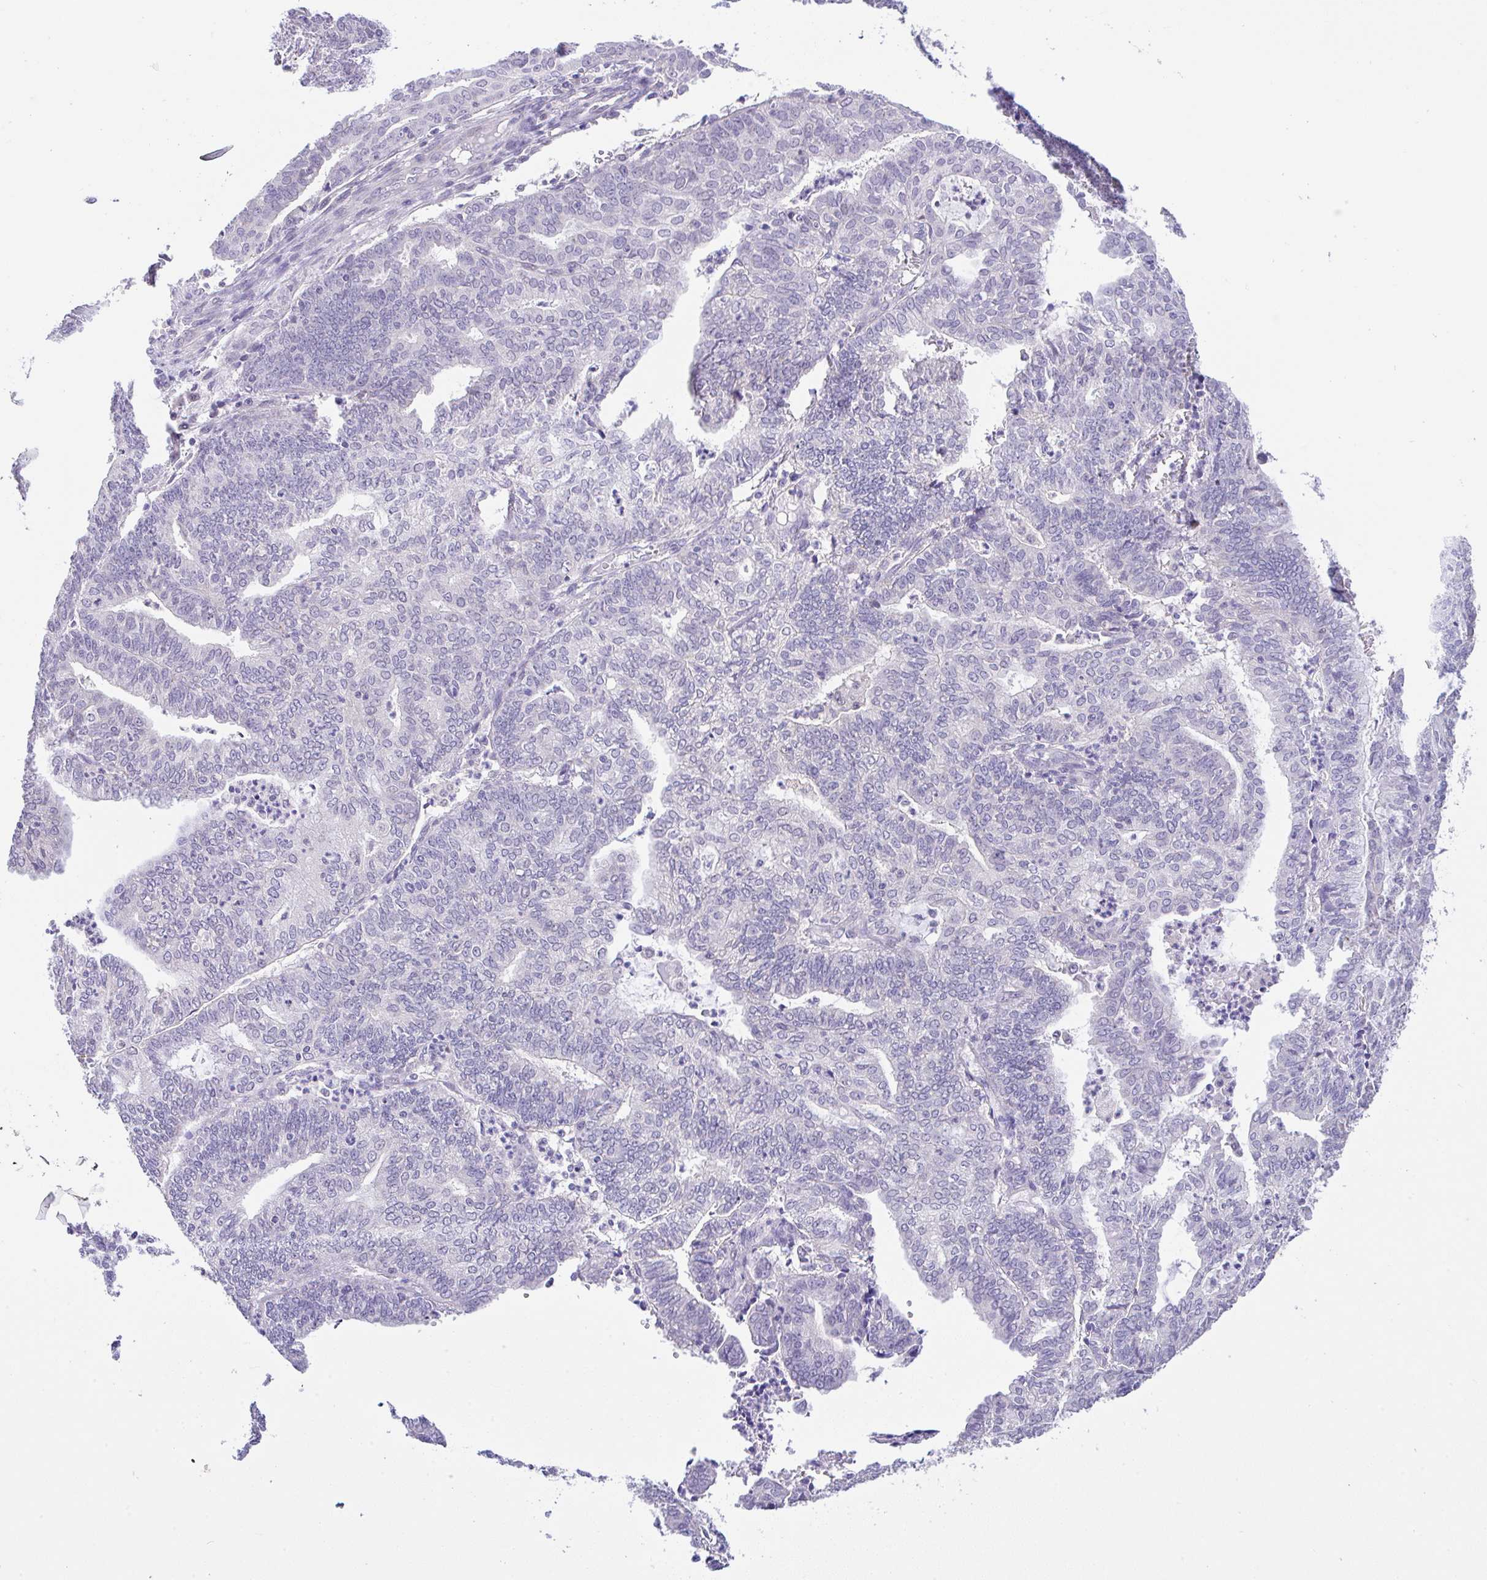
{"staining": {"intensity": "negative", "quantity": "none", "location": "none"}, "tissue": "endometrial cancer", "cell_type": "Tumor cells", "image_type": "cancer", "snomed": [{"axis": "morphology", "description": "Adenocarcinoma, NOS"}, {"axis": "topography", "description": "Endometrium"}], "caption": "A high-resolution histopathology image shows immunohistochemistry (IHC) staining of adenocarcinoma (endometrial), which exhibits no significant positivity in tumor cells.", "gene": "CTU1", "patient": {"sex": "female", "age": 61}}